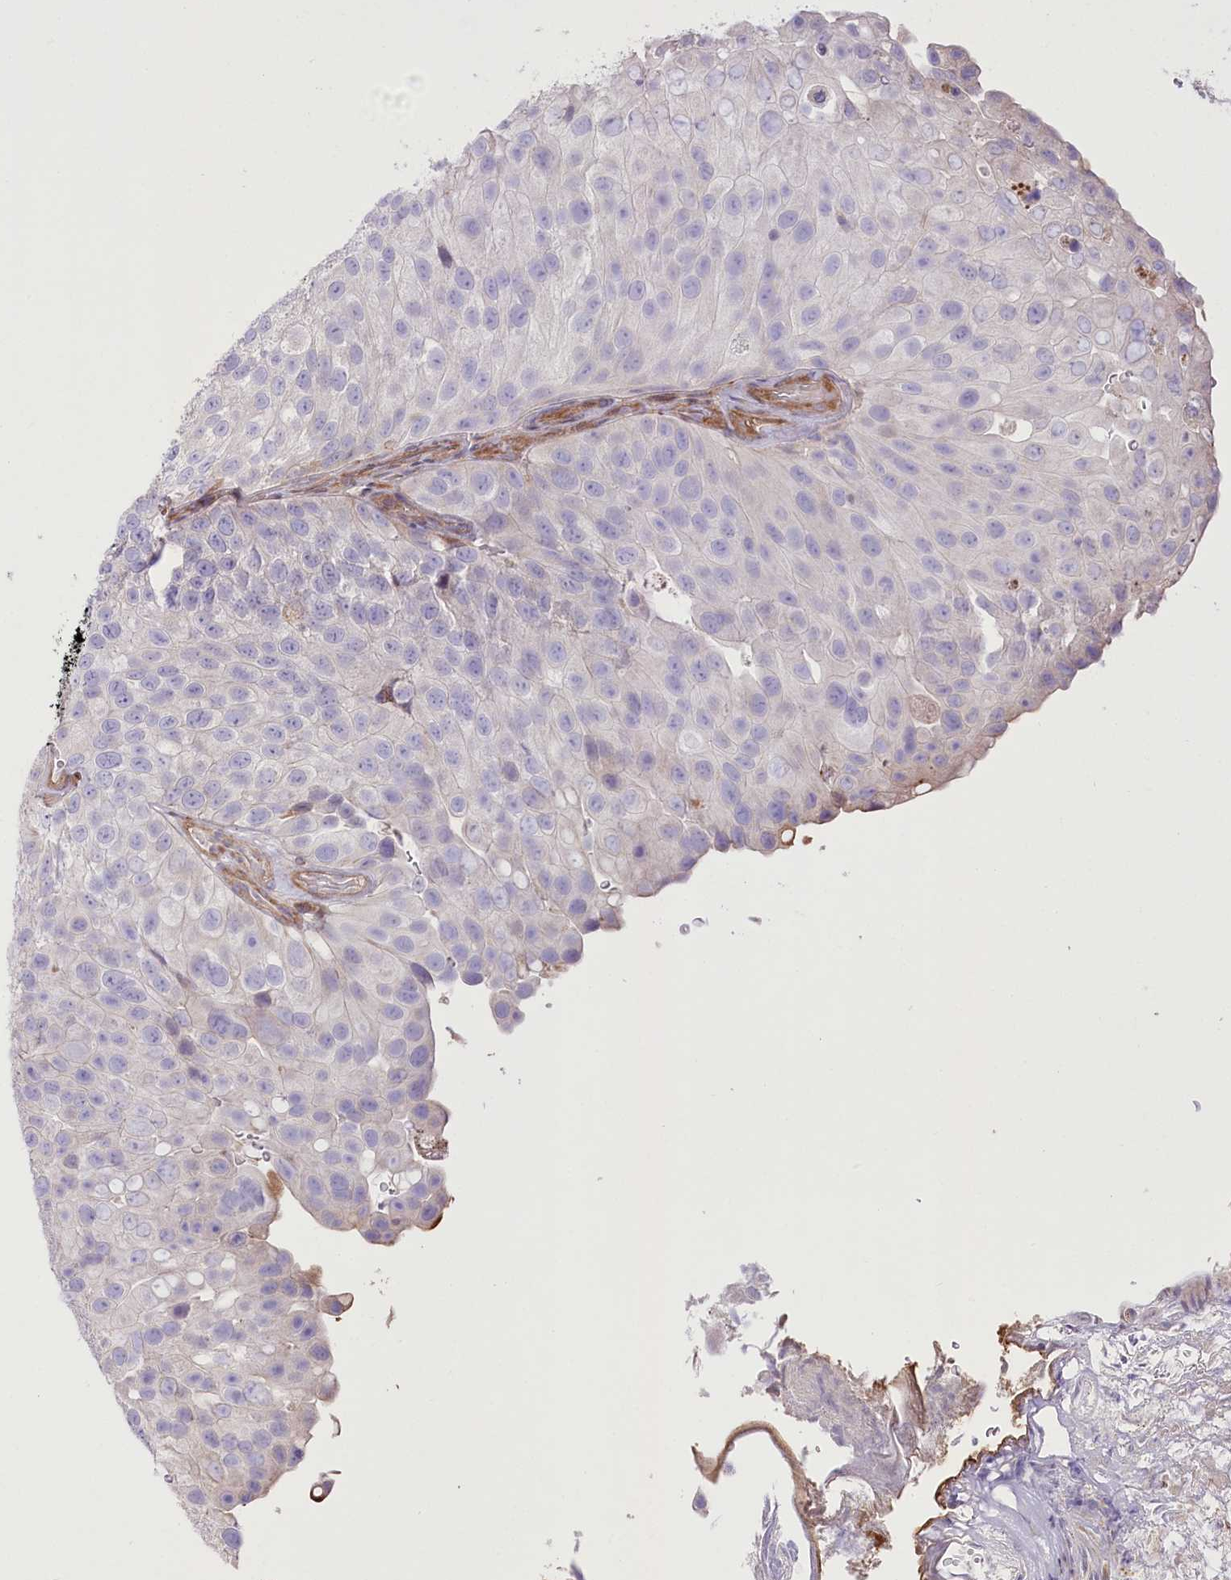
{"staining": {"intensity": "negative", "quantity": "none", "location": "none"}, "tissue": "urothelial cancer", "cell_type": "Tumor cells", "image_type": "cancer", "snomed": [{"axis": "morphology", "description": "Urothelial carcinoma, Low grade"}, {"axis": "topography", "description": "Urinary bladder"}], "caption": "This is an IHC photomicrograph of human urothelial cancer. There is no staining in tumor cells.", "gene": "RNF24", "patient": {"sex": "male", "age": 78}}